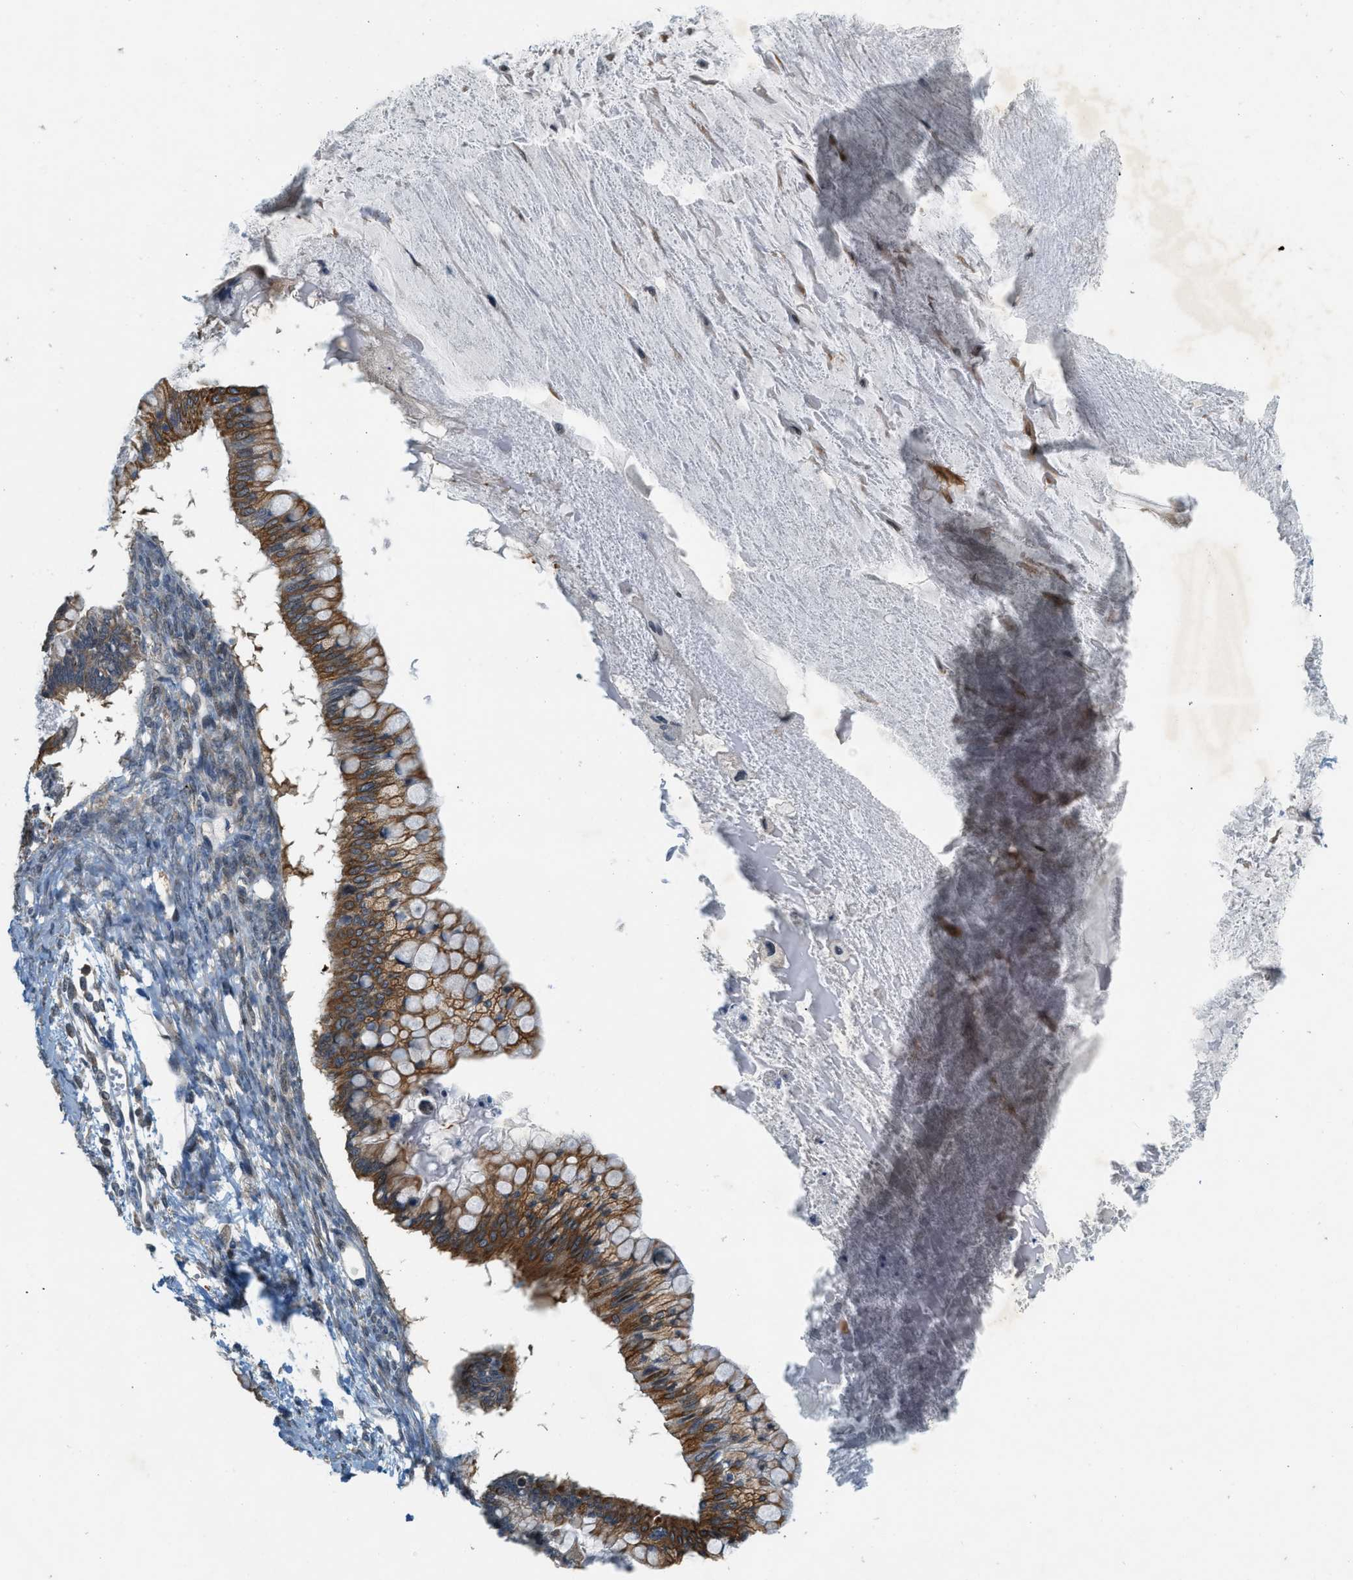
{"staining": {"intensity": "moderate", "quantity": ">75%", "location": "cytoplasmic/membranous"}, "tissue": "ovarian cancer", "cell_type": "Tumor cells", "image_type": "cancer", "snomed": [{"axis": "morphology", "description": "Cystadenocarcinoma, mucinous, NOS"}, {"axis": "topography", "description": "Ovary"}], "caption": "Immunohistochemical staining of ovarian cancer (mucinous cystadenocarcinoma) reveals moderate cytoplasmic/membranous protein positivity in approximately >75% of tumor cells.", "gene": "PDCL3", "patient": {"sex": "female", "age": 57}}